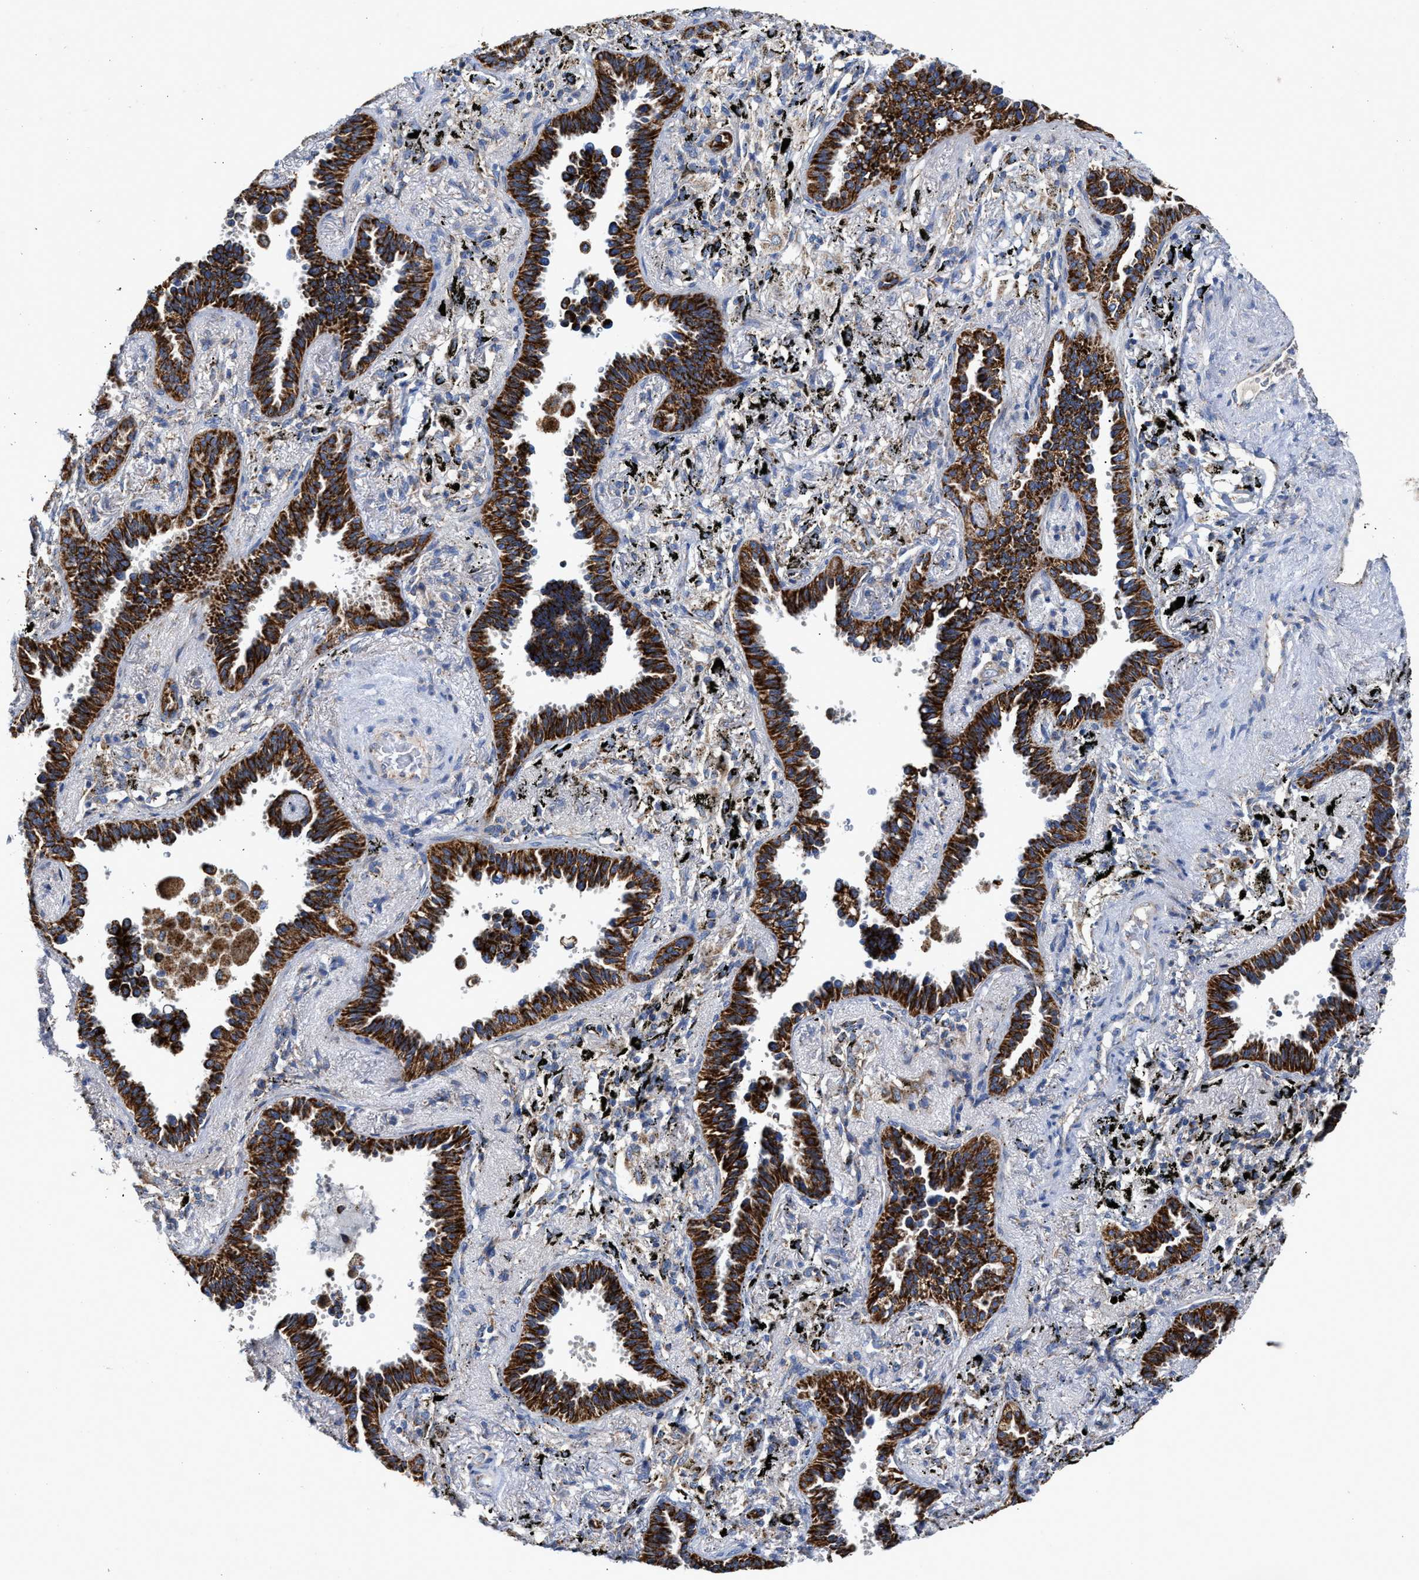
{"staining": {"intensity": "strong", "quantity": ">75%", "location": "cytoplasmic/membranous"}, "tissue": "lung cancer", "cell_type": "Tumor cells", "image_type": "cancer", "snomed": [{"axis": "morphology", "description": "Adenocarcinoma, NOS"}, {"axis": "topography", "description": "Lung"}], "caption": "Protein expression analysis of human lung cancer (adenocarcinoma) reveals strong cytoplasmic/membranous expression in approximately >75% of tumor cells. The staining is performed using DAB (3,3'-diaminobenzidine) brown chromogen to label protein expression. The nuclei are counter-stained blue using hematoxylin.", "gene": "MECR", "patient": {"sex": "male", "age": 59}}